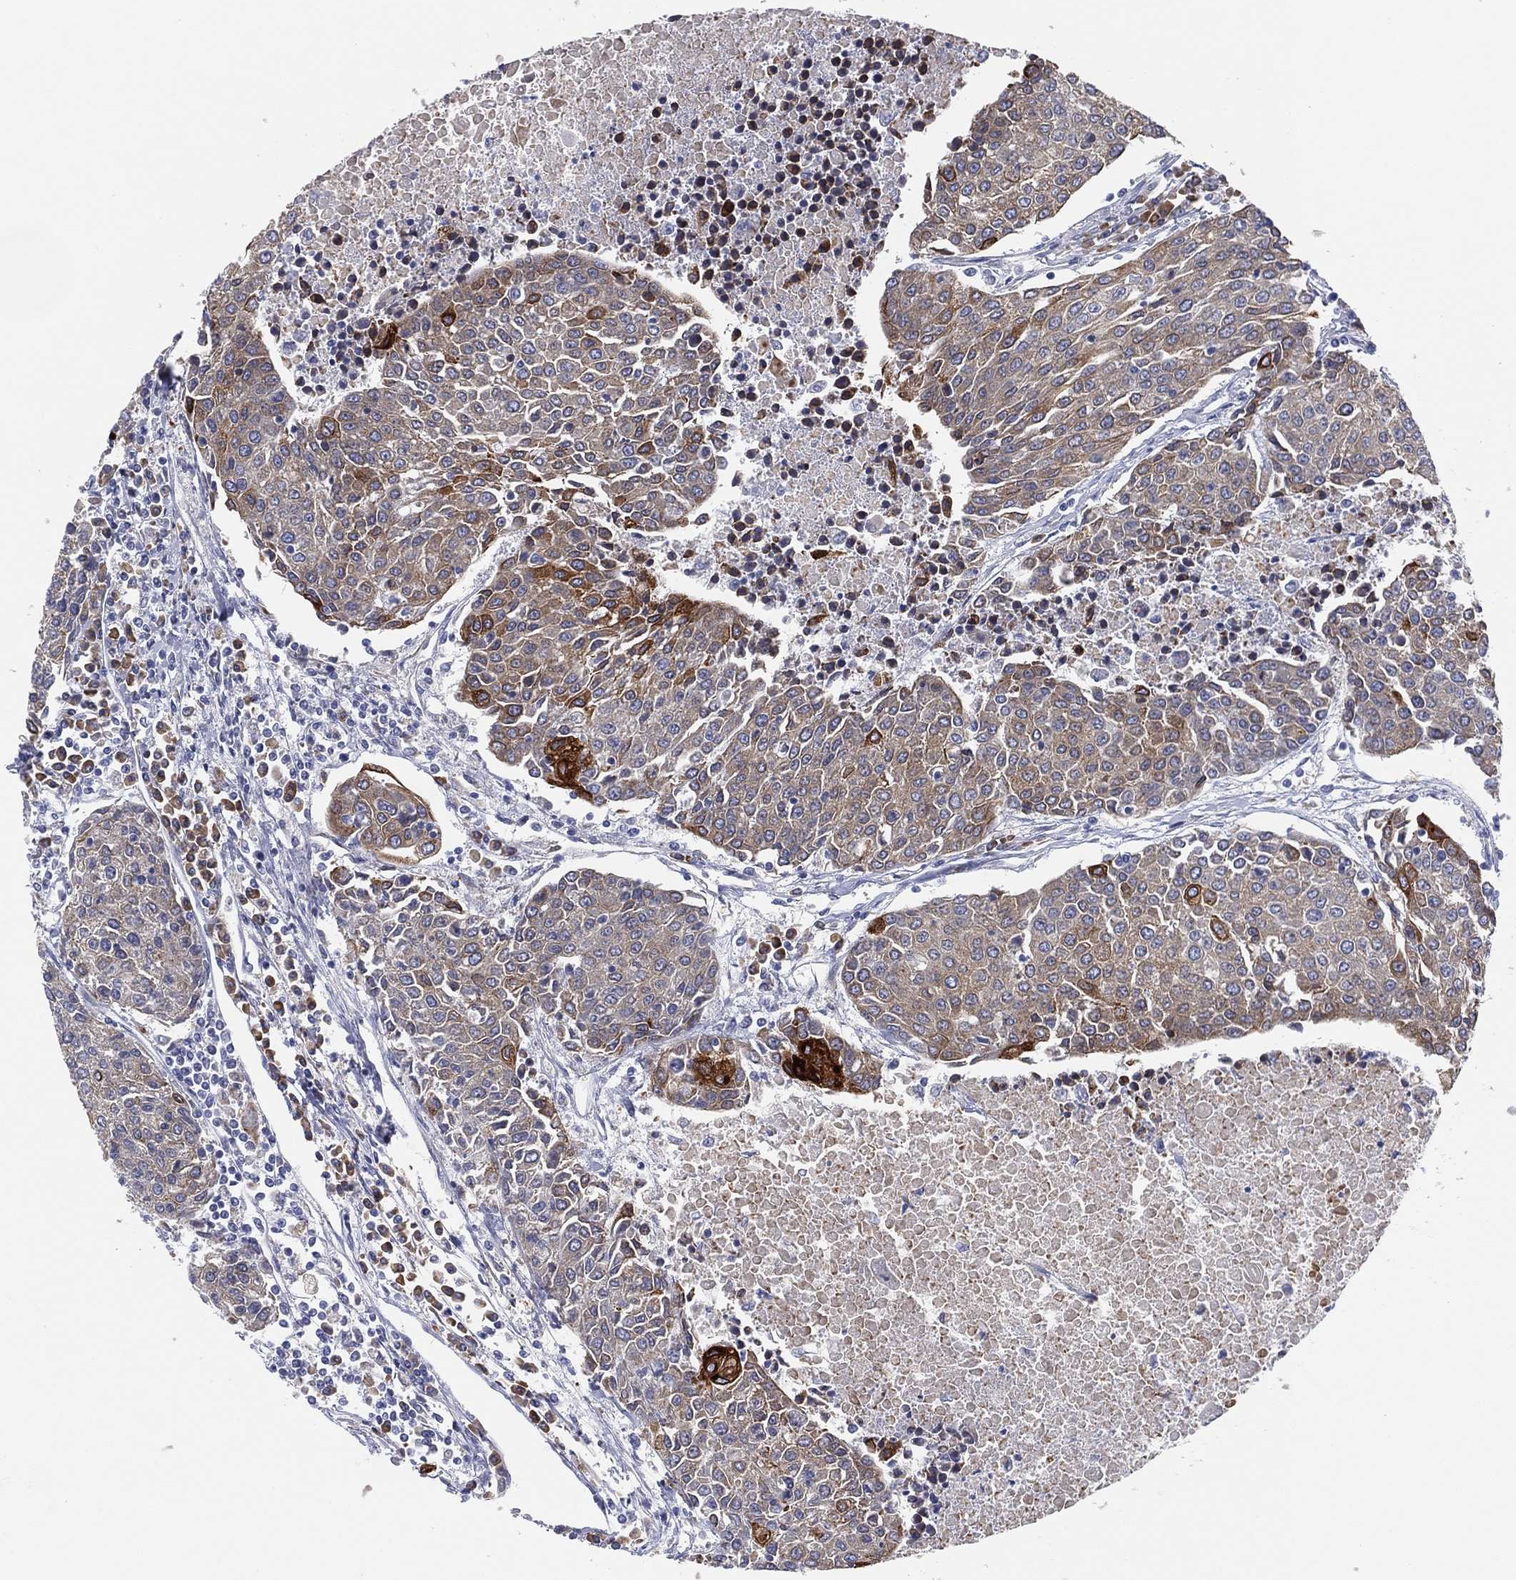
{"staining": {"intensity": "strong", "quantity": "<25%", "location": "cytoplasmic/membranous"}, "tissue": "urothelial cancer", "cell_type": "Tumor cells", "image_type": "cancer", "snomed": [{"axis": "morphology", "description": "Urothelial carcinoma, High grade"}, {"axis": "topography", "description": "Urinary bladder"}], "caption": "This photomicrograph demonstrates immunohistochemistry staining of urothelial cancer, with medium strong cytoplasmic/membranous expression in about <25% of tumor cells.", "gene": "TMEM40", "patient": {"sex": "female", "age": 85}}